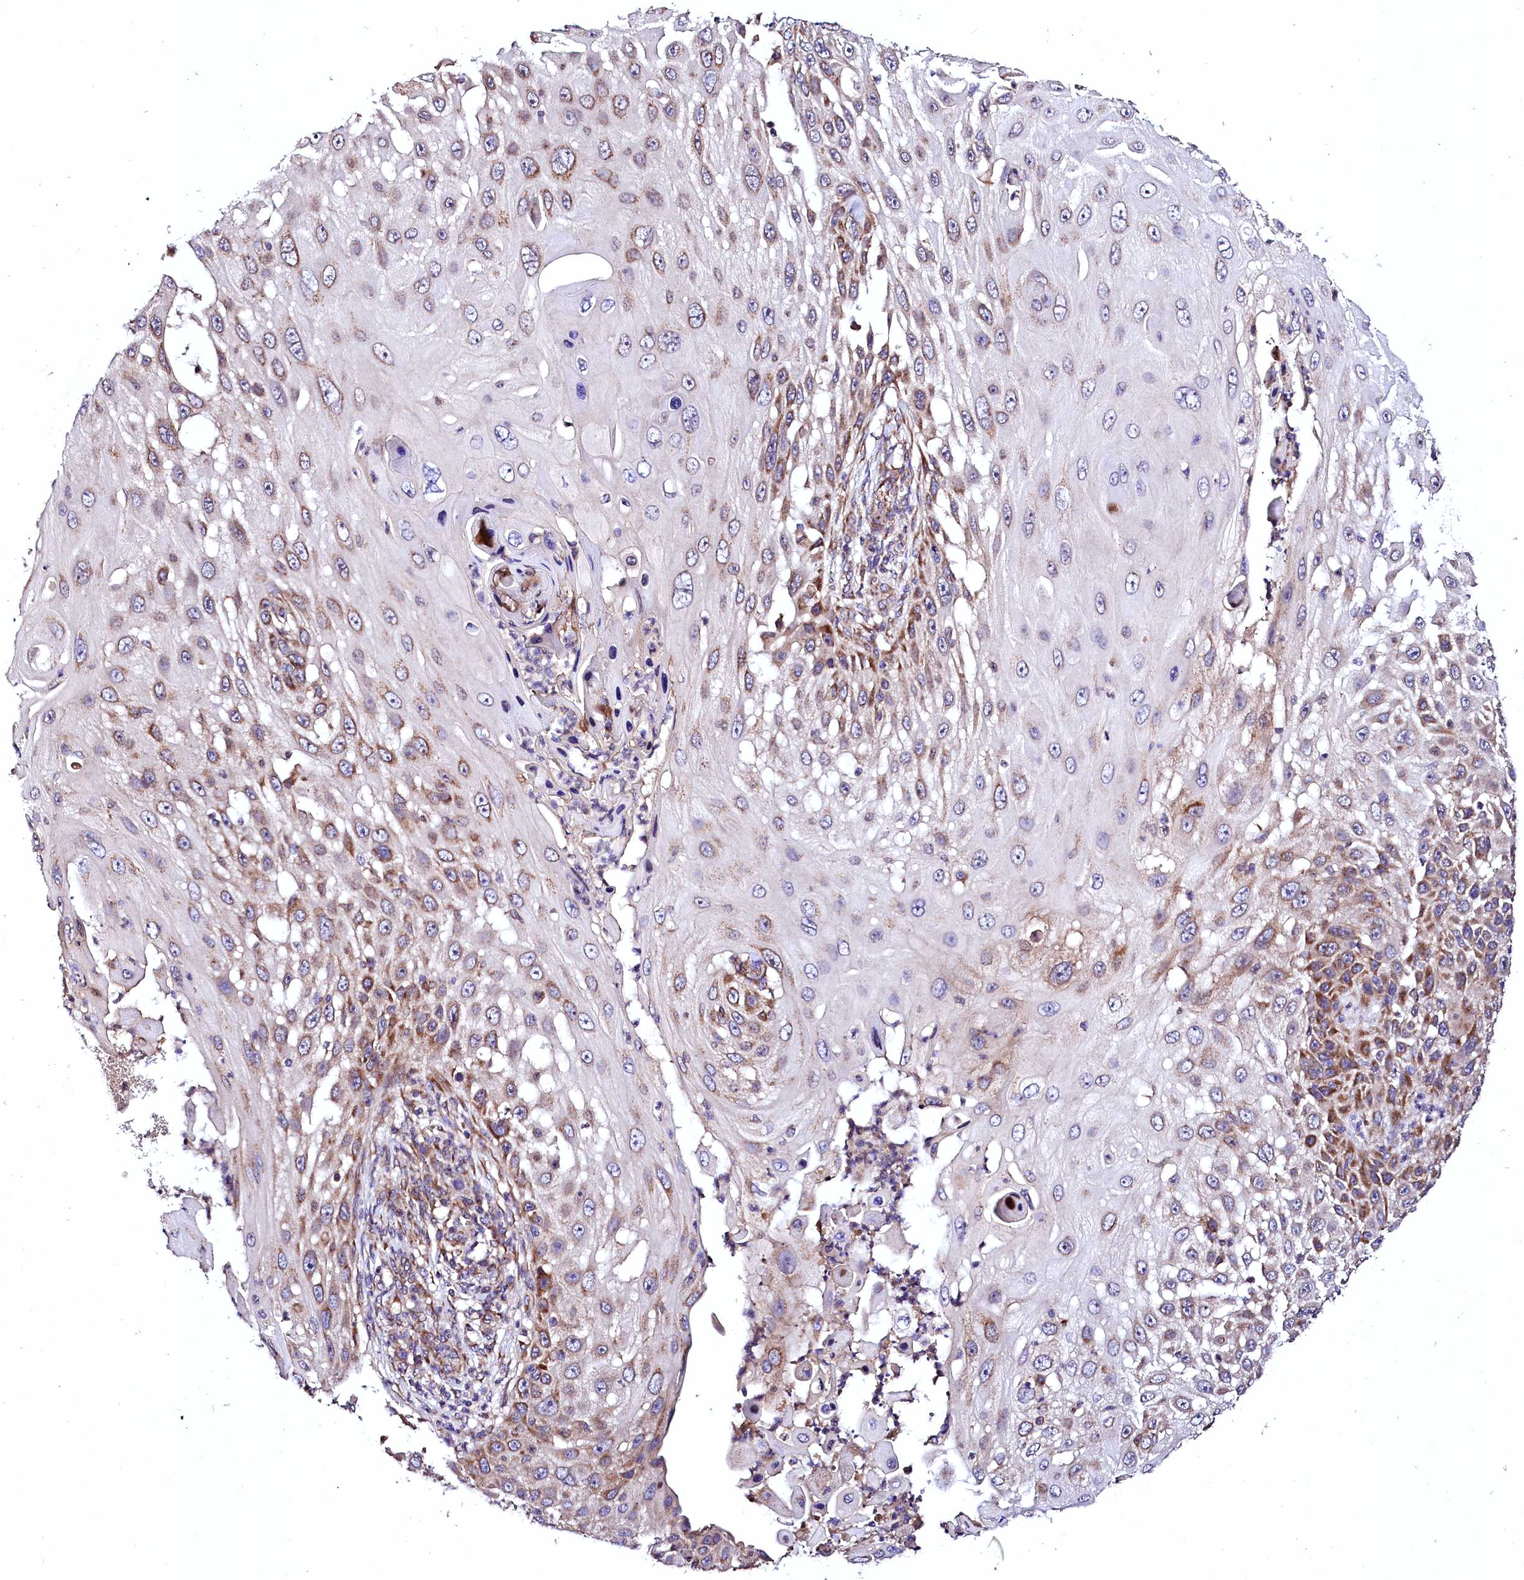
{"staining": {"intensity": "moderate", "quantity": "<25%", "location": "cytoplasmic/membranous"}, "tissue": "skin cancer", "cell_type": "Tumor cells", "image_type": "cancer", "snomed": [{"axis": "morphology", "description": "Squamous cell carcinoma, NOS"}, {"axis": "topography", "description": "Skin"}], "caption": "Human skin squamous cell carcinoma stained for a protein (brown) exhibits moderate cytoplasmic/membranous positive staining in about <25% of tumor cells.", "gene": "UBE3C", "patient": {"sex": "female", "age": 44}}